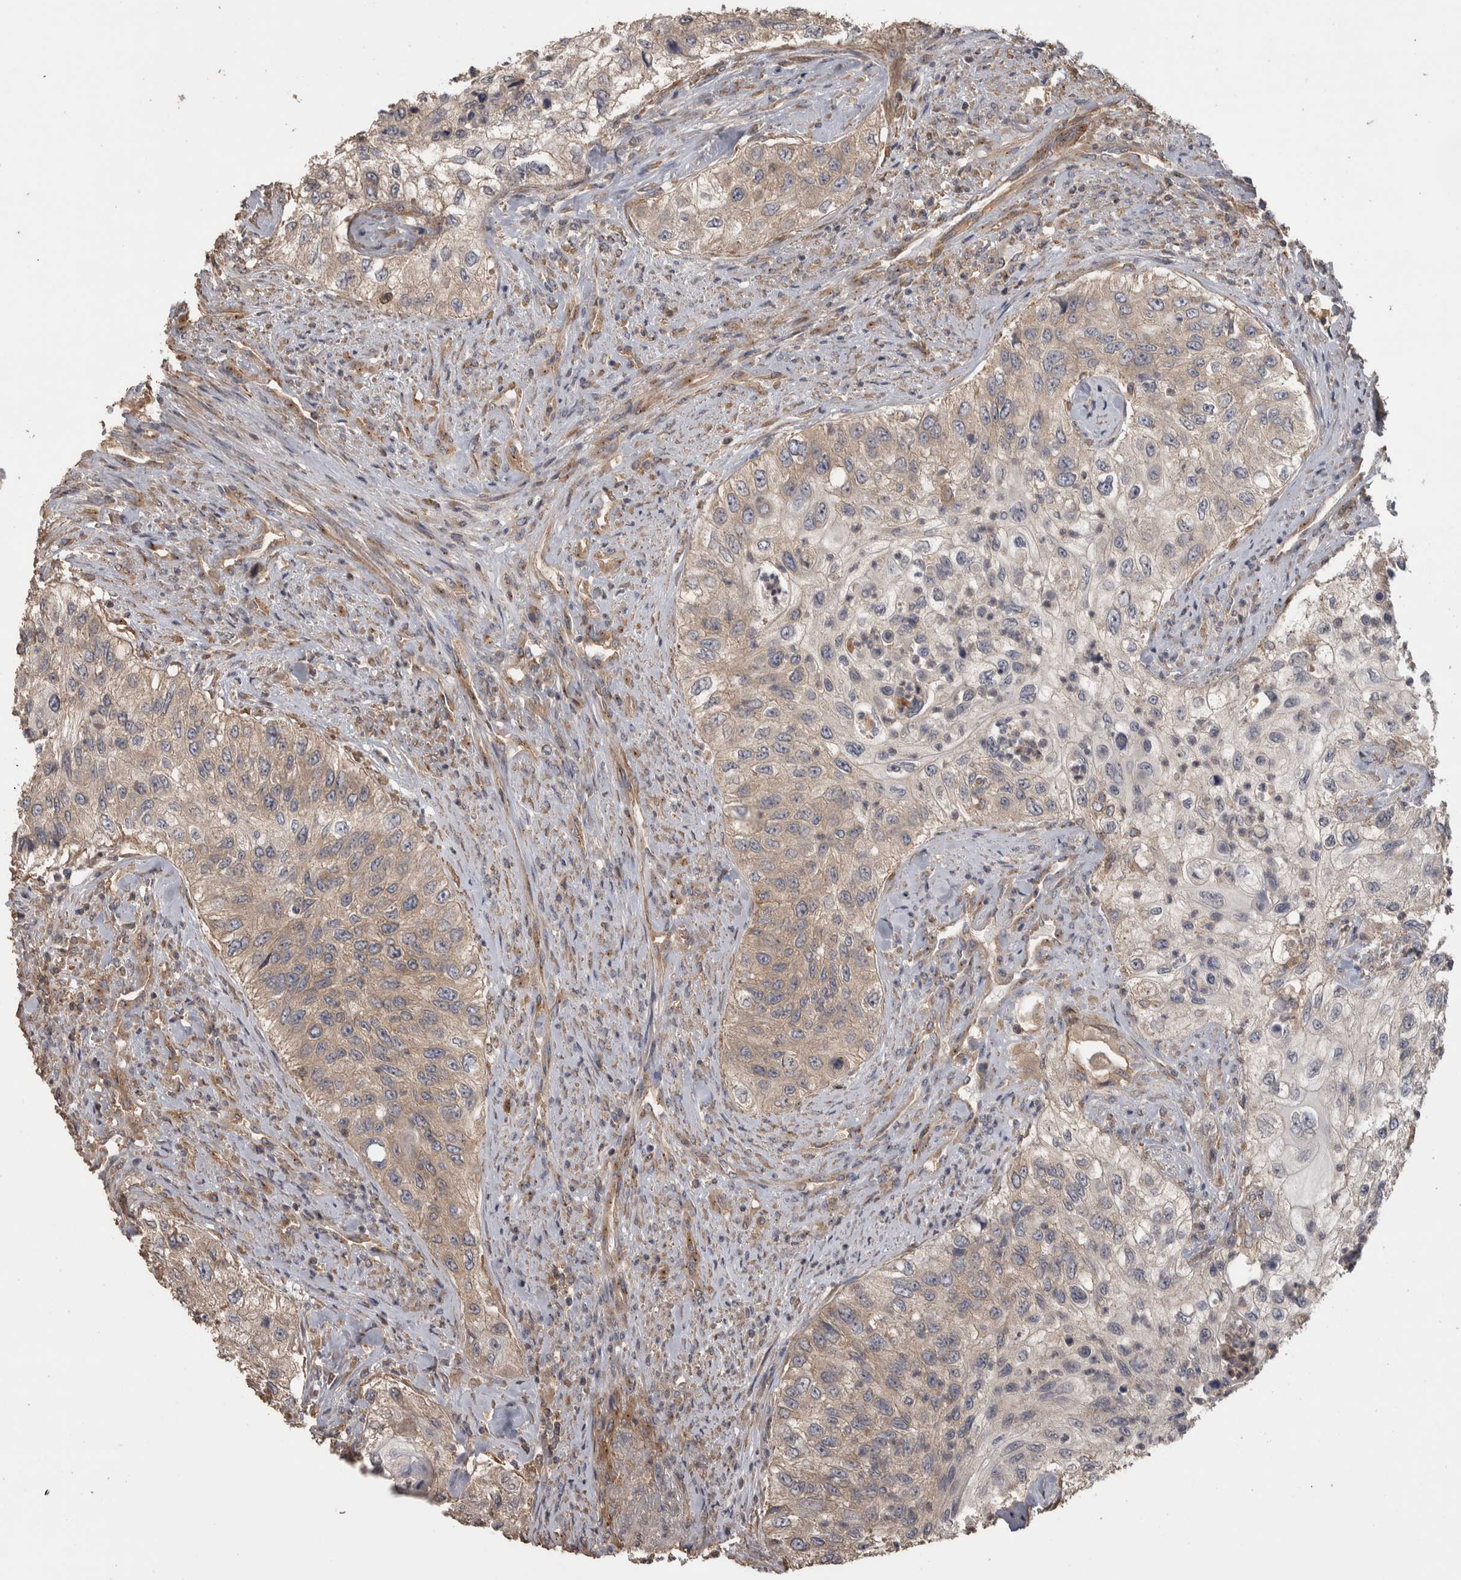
{"staining": {"intensity": "weak", "quantity": "25%-75%", "location": "cytoplasmic/membranous"}, "tissue": "urothelial cancer", "cell_type": "Tumor cells", "image_type": "cancer", "snomed": [{"axis": "morphology", "description": "Urothelial carcinoma, High grade"}, {"axis": "topography", "description": "Urinary bladder"}], "caption": "Protein analysis of urothelial cancer tissue exhibits weak cytoplasmic/membranous staining in about 25%-75% of tumor cells. The staining was performed using DAB (3,3'-diaminobenzidine) to visualize the protein expression in brown, while the nuclei were stained in blue with hematoxylin (Magnification: 20x).", "gene": "IFRD1", "patient": {"sex": "female", "age": 60}}